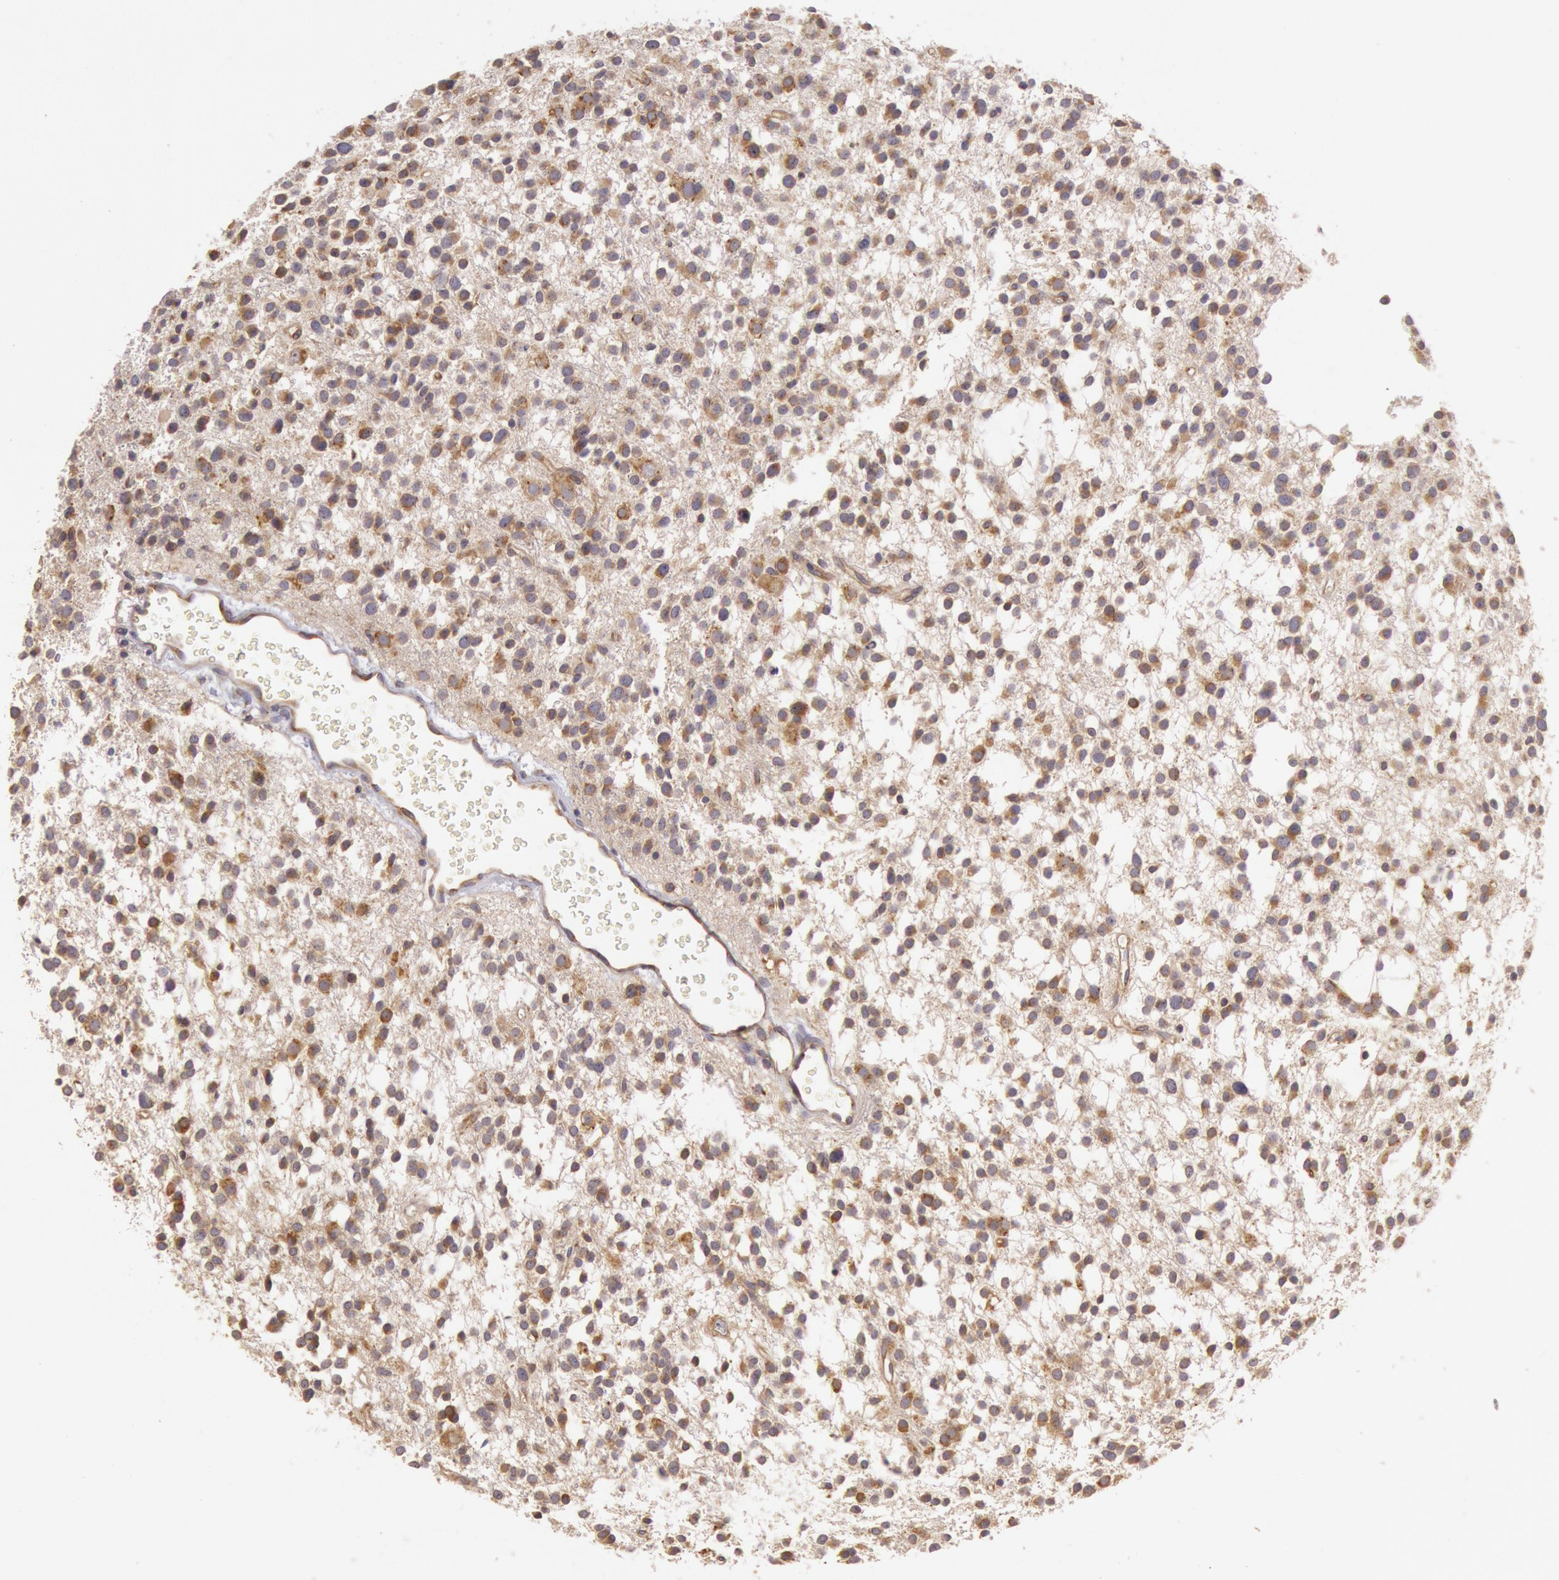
{"staining": {"intensity": "moderate", "quantity": "25%-75%", "location": "cytoplasmic/membranous"}, "tissue": "glioma", "cell_type": "Tumor cells", "image_type": "cancer", "snomed": [{"axis": "morphology", "description": "Glioma, malignant, Low grade"}, {"axis": "topography", "description": "Brain"}], "caption": "The immunohistochemical stain highlights moderate cytoplasmic/membranous positivity in tumor cells of malignant low-grade glioma tissue.", "gene": "CHUK", "patient": {"sex": "female", "age": 36}}